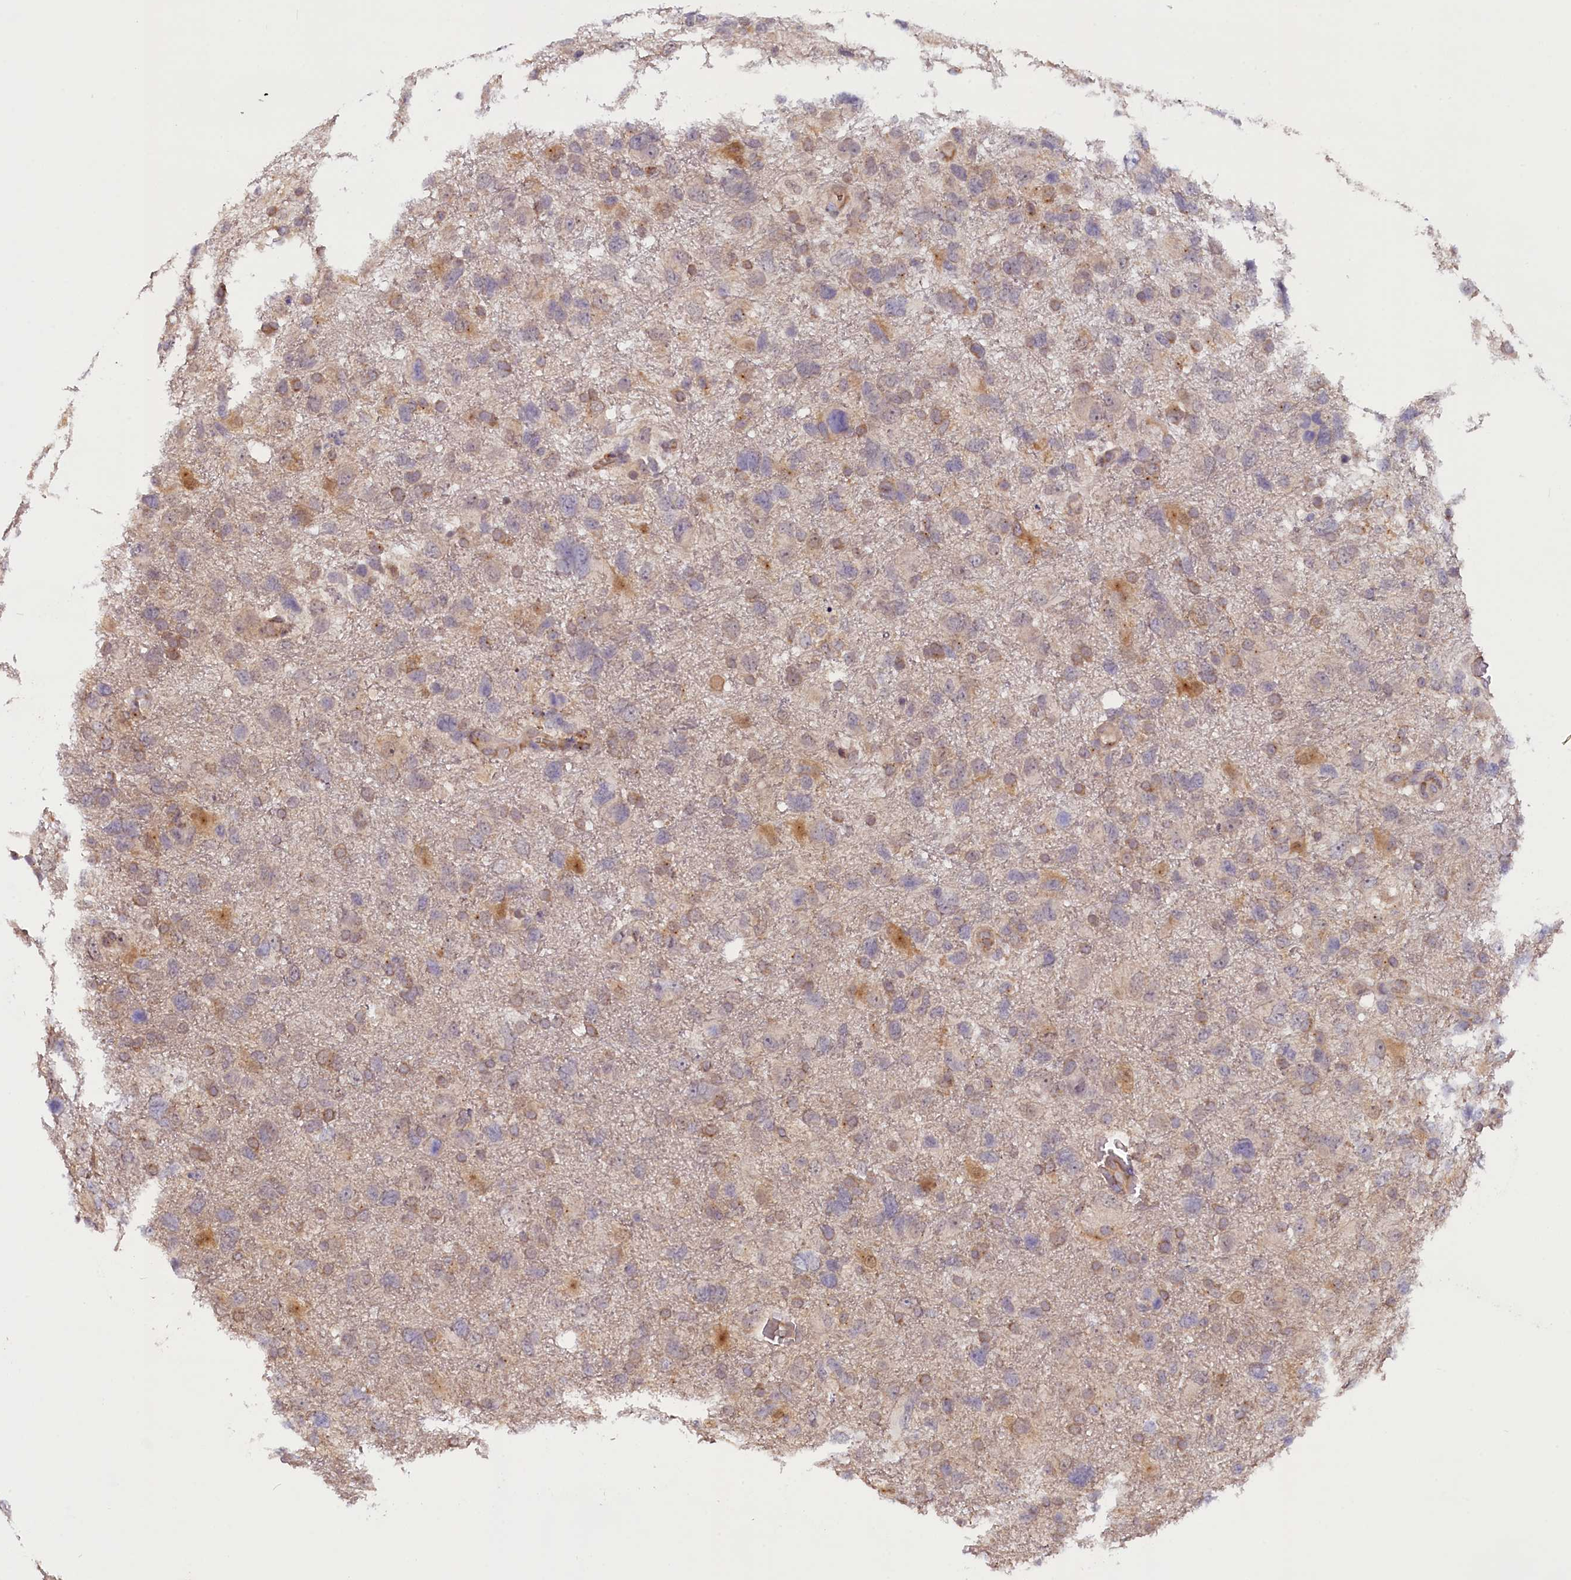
{"staining": {"intensity": "weak", "quantity": "25%-75%", "location": "cytoplasmic/membranous"}, "tissue": "glioma", "cell_type": "Tumor cells", "image_type": "cancer", "snomed": [{"axis": "morphology", "description": "Glioma, malignant, High grade"}, {"axis": "topography", "description": "Brain"}], "caption": "IHC photomicrograph of human malignant glioma (high-grade) stained for a protein (brown), which demonstrates low levels of weak cytoplasmic/membranous positivity in approximately 25%-75% of tumor cells.", "gene": "CCDC9B", "patient": {"sex": "male", "age": 61}}